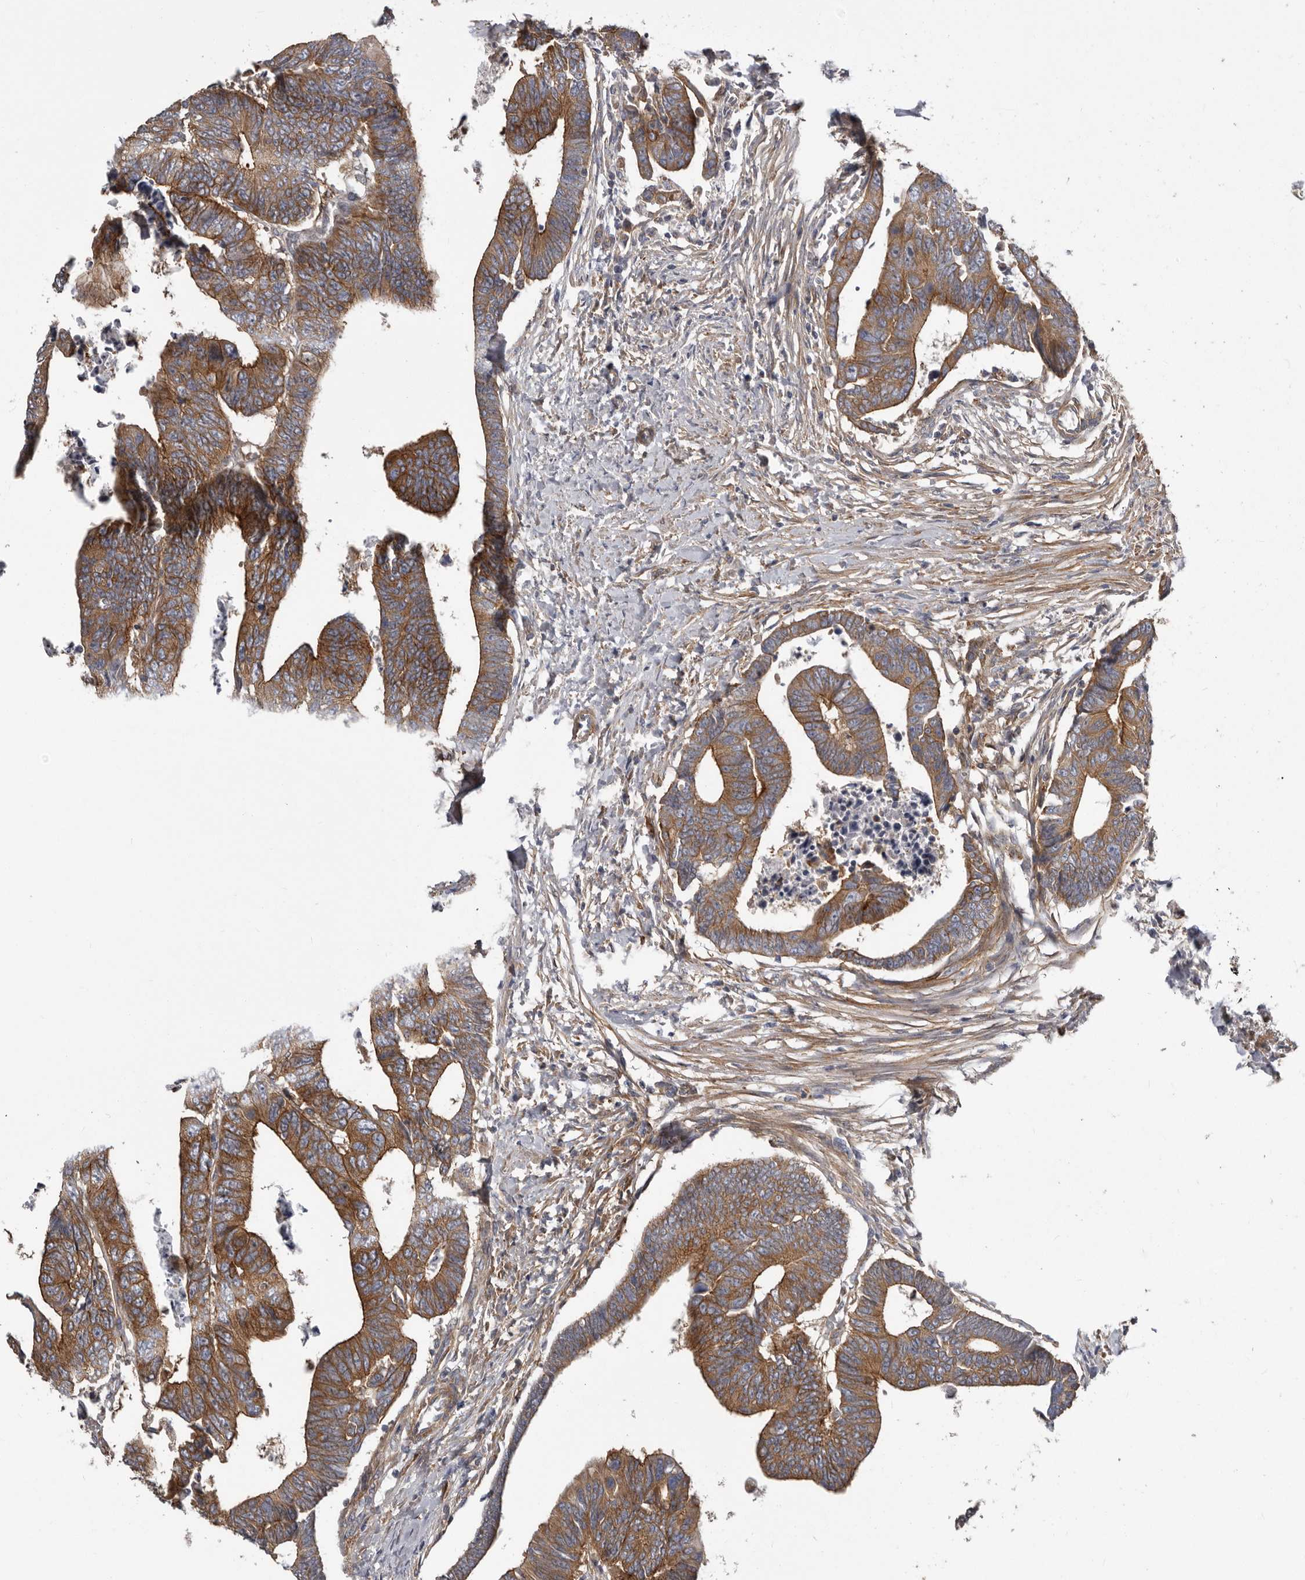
{"staining": {"intensity": "moderate", "quantity": ">75%", "location": "cytoplasmic/membranous"}, "tissue": "colorectal cancer", "cell_type": "Tumor cells", "image_type": "cancer", "snomed": [{"axis": "morphology", "description": "Adenocarcinoma, NOS"}, {"axis": "topography", "description": "Rectum"}], "caption": "High-power microscopy captured an immunohistochemistry (IHC) histopathology image of colorectal adenocarcinoma, revealing moderate cytoplasmic/membranous expression in about >75% of tumor cells. The staining was performed using DAB, with brown indicating positive protein expression. Nuclei are stained blue with hematoxylin.", "gene": "ENAH", "patient": {"sex": "female", "age": 65}}